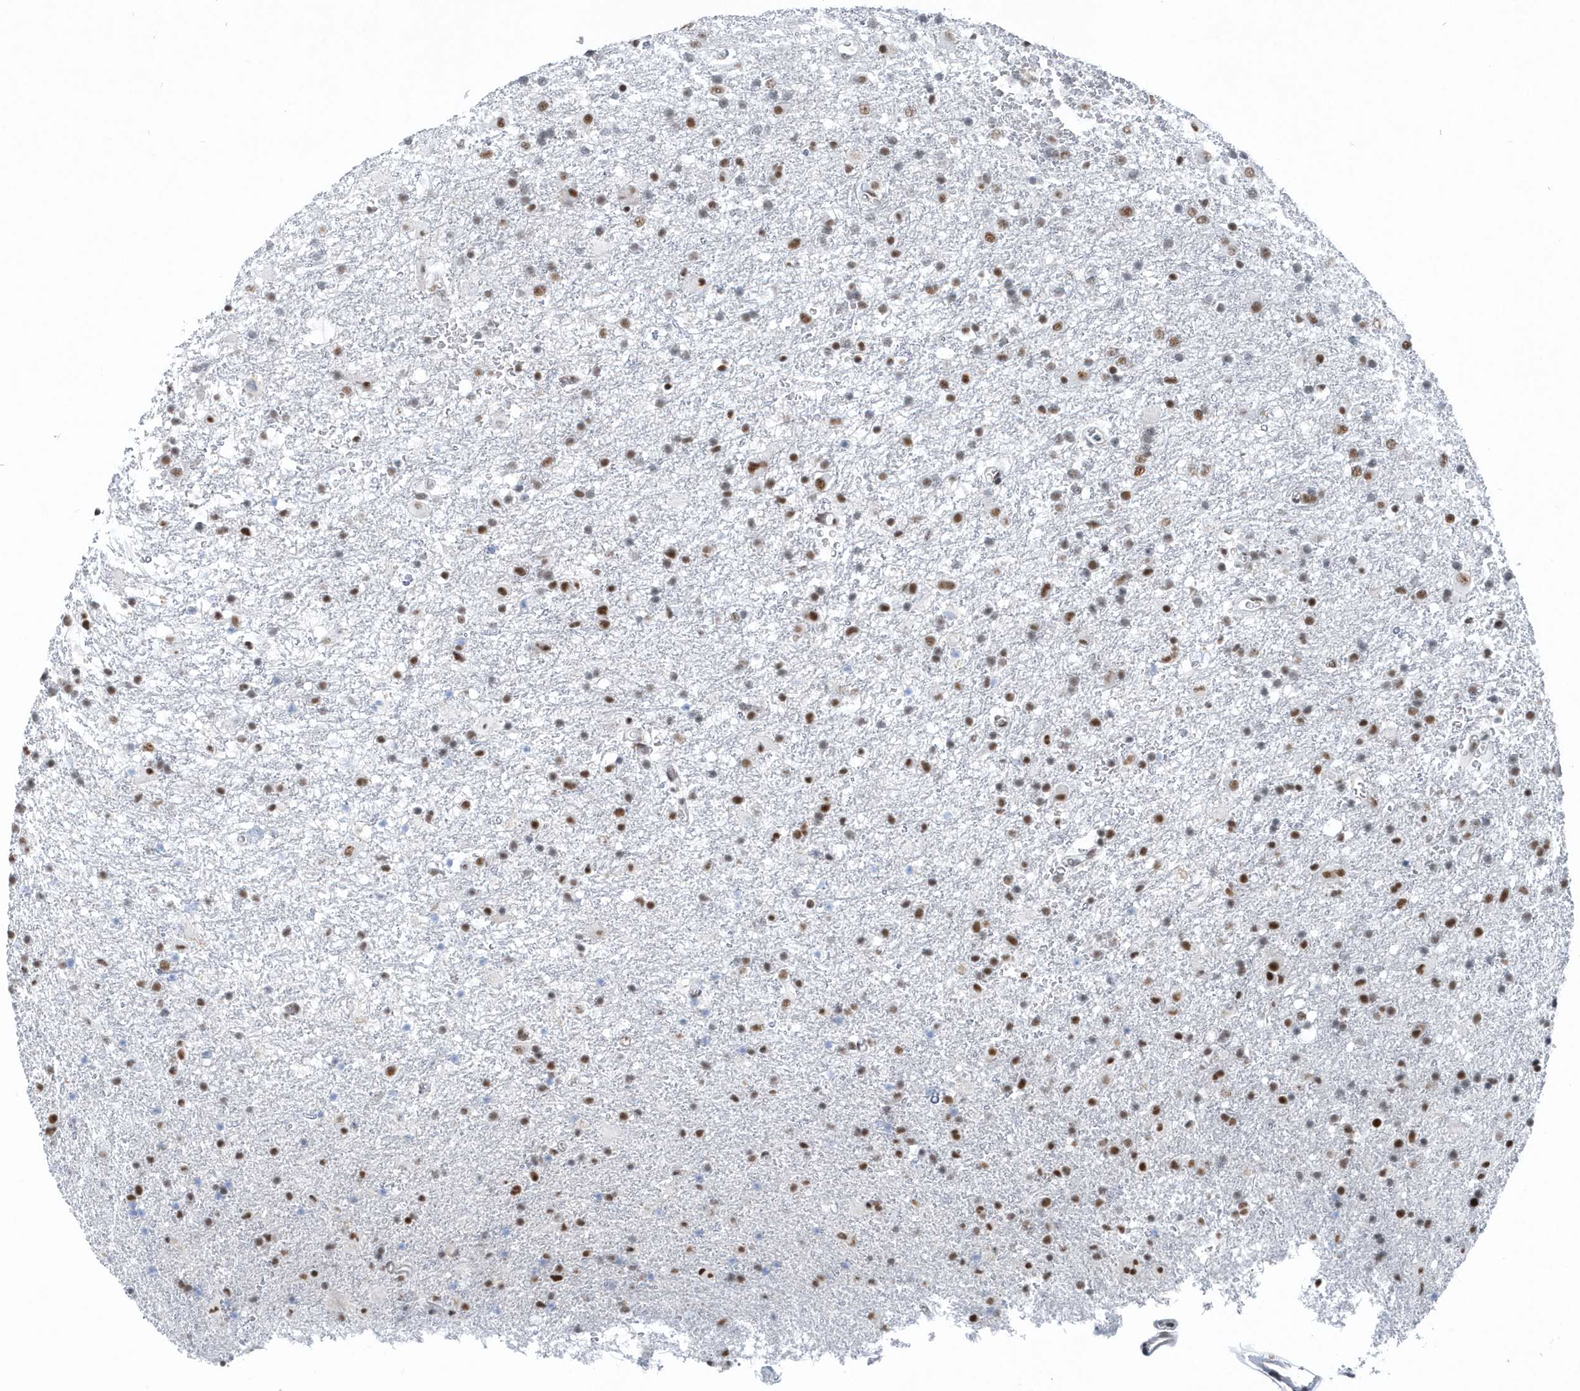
{"staining": {"intensity": "moderate", "quantity": ">75%", "location": "nuclear"}, "tissue": "glioma", "cell_type": "Tumor cells", "image_type": "cancer", "snomed": [{"axis": "morphology", "description": "Glioma, malignant, Low grade"}, {"axis": "topography", "description": "Brain"}], "caption": "Immunohistochemistry (DAB) staining of malignant low-grade glioma exhibits moderate nuclear protein positivity in about >75% of tumor cells.", "gene": "FIP1L1", "patient": {"sex": "male", "age": 65}}